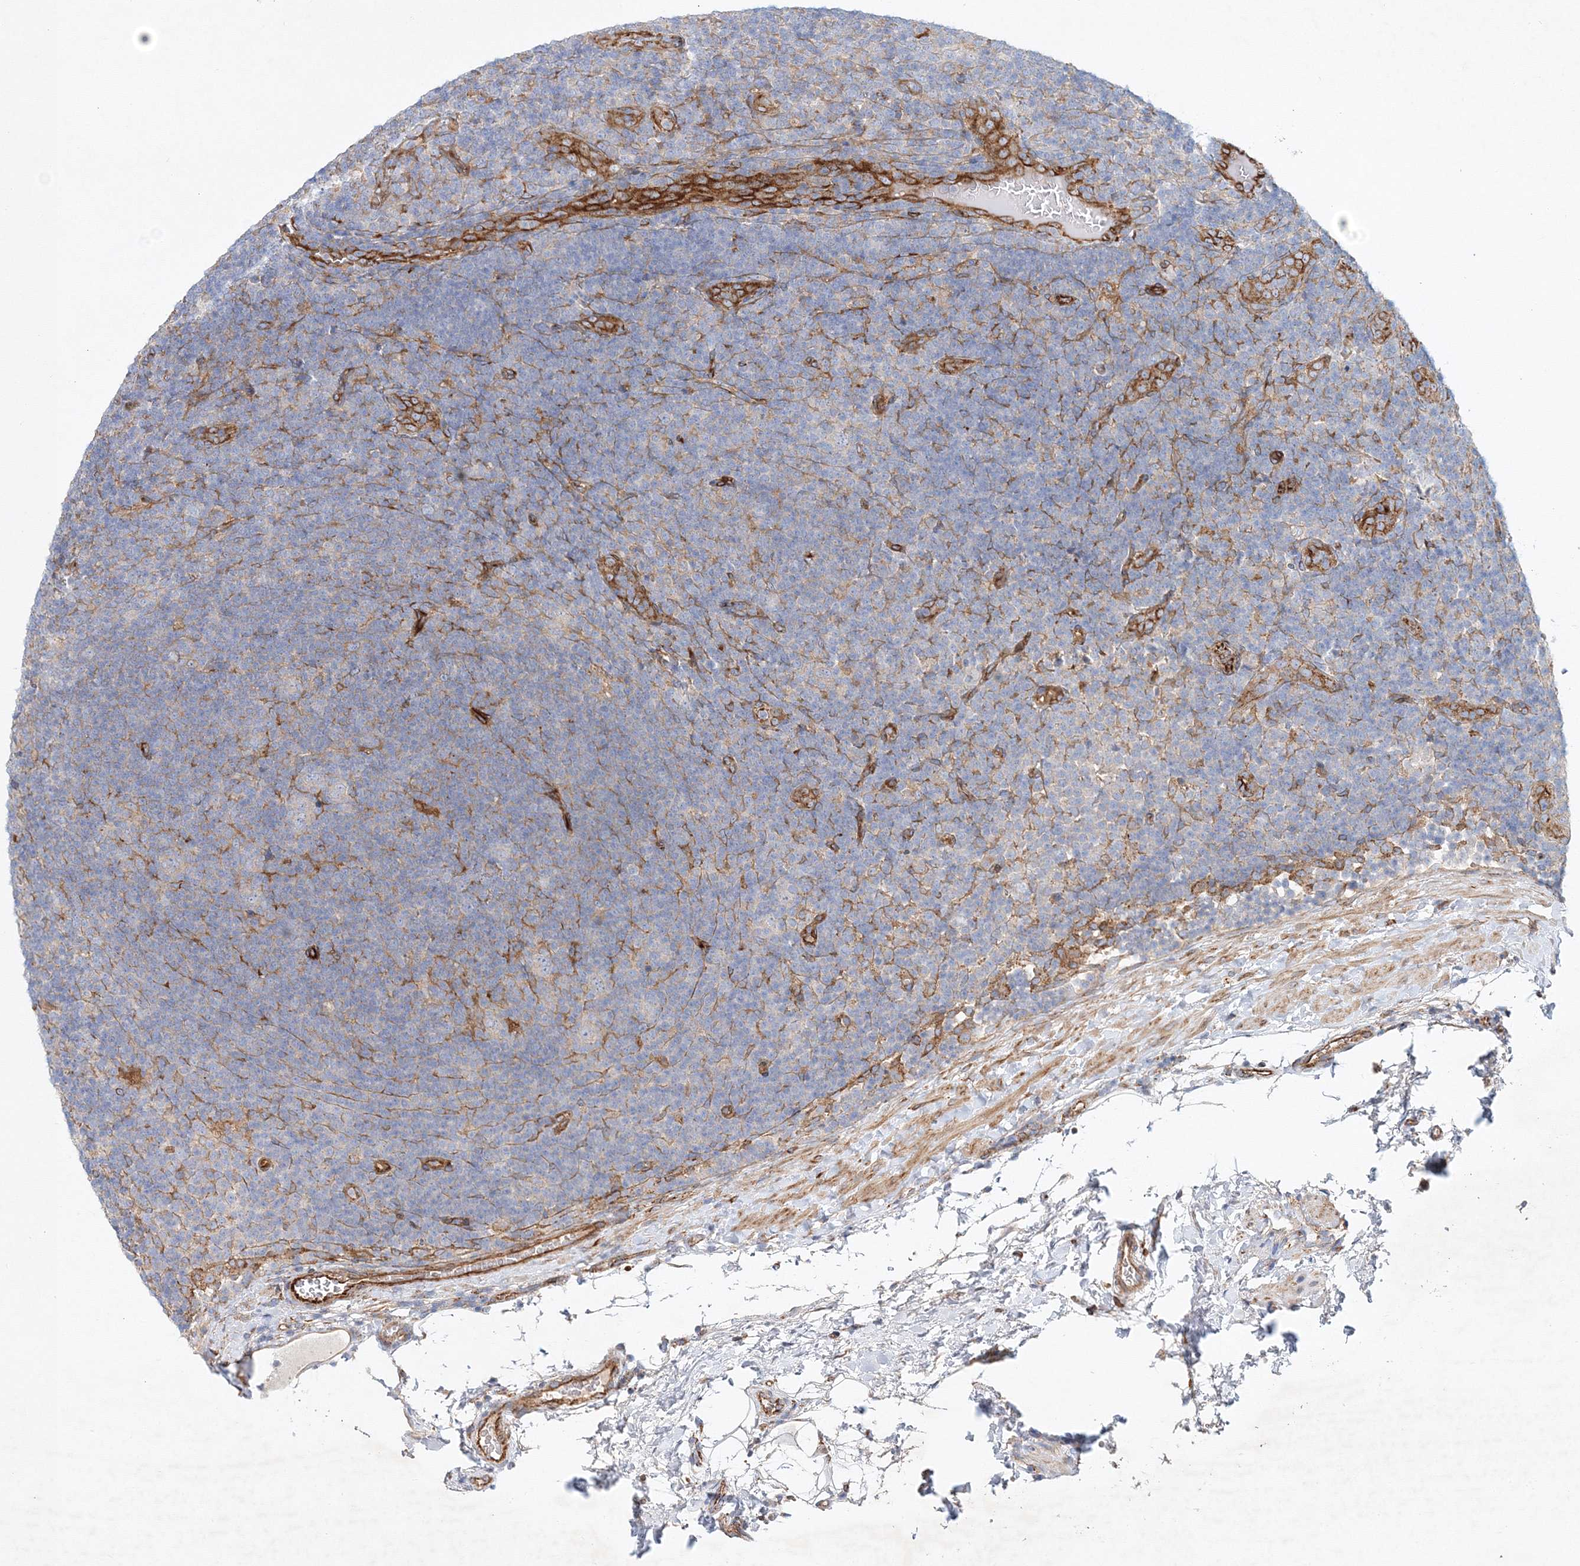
{"staining": {"intensity": "negative", "quantity": "none", "location": "none"}, "tissue": "lymphoma", "cell_type": "Tumor cells", "image_type": "cancer", "snomed": [{"axis": "morphology", "description": "Hodgkin's disease, NOS"}, {"axis": "topography", "description": "Lymph node"}], "caption": "There is no significant staining in tumor cells of Hodgkin's disease.", "gene": "ZFYVE16", "patient": {"sex": "female", "age": 57}}